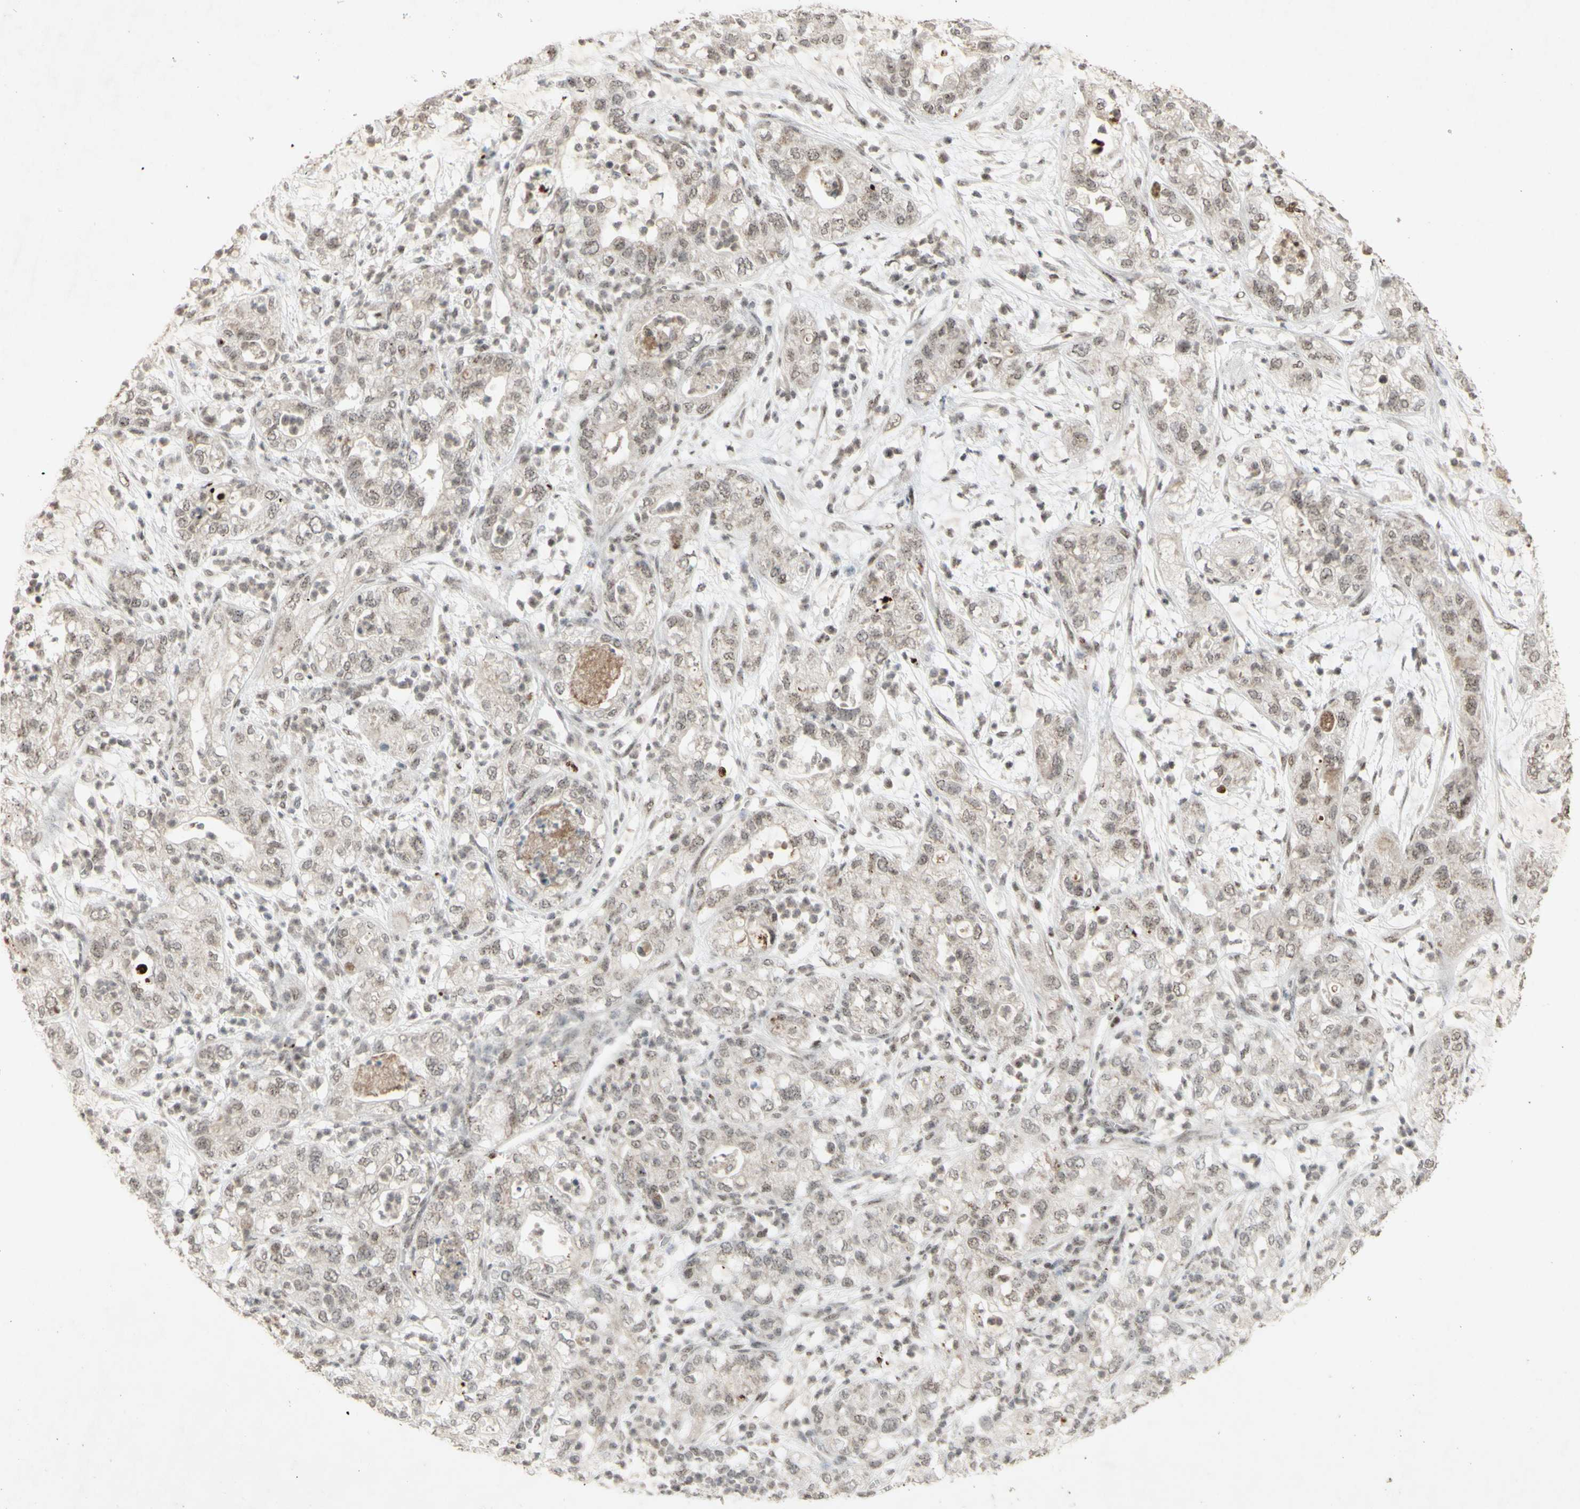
{"staining": {"intensity": "moderate", "quantity": ">75%", "location": "cytoplasmic/membranous,nuclear"}, "tissue": "pancreatic cancer", "cell_type": "Tumor cells", "image_type": "cancer", "snomed": [{"axis": "morphology", "description": "Adenocarcinoma, NOS"}, {"axis": "topography", "description": "Pancreas"}], "caption": "A medium amount of moderate cytoplasmic/membranous and nuclear staining is identified in about >75% of tumor cells in pancreatic adenocarcinoma tissue.", "gene": "CENPB", "patient": {"sex": "female", "age": 78}}